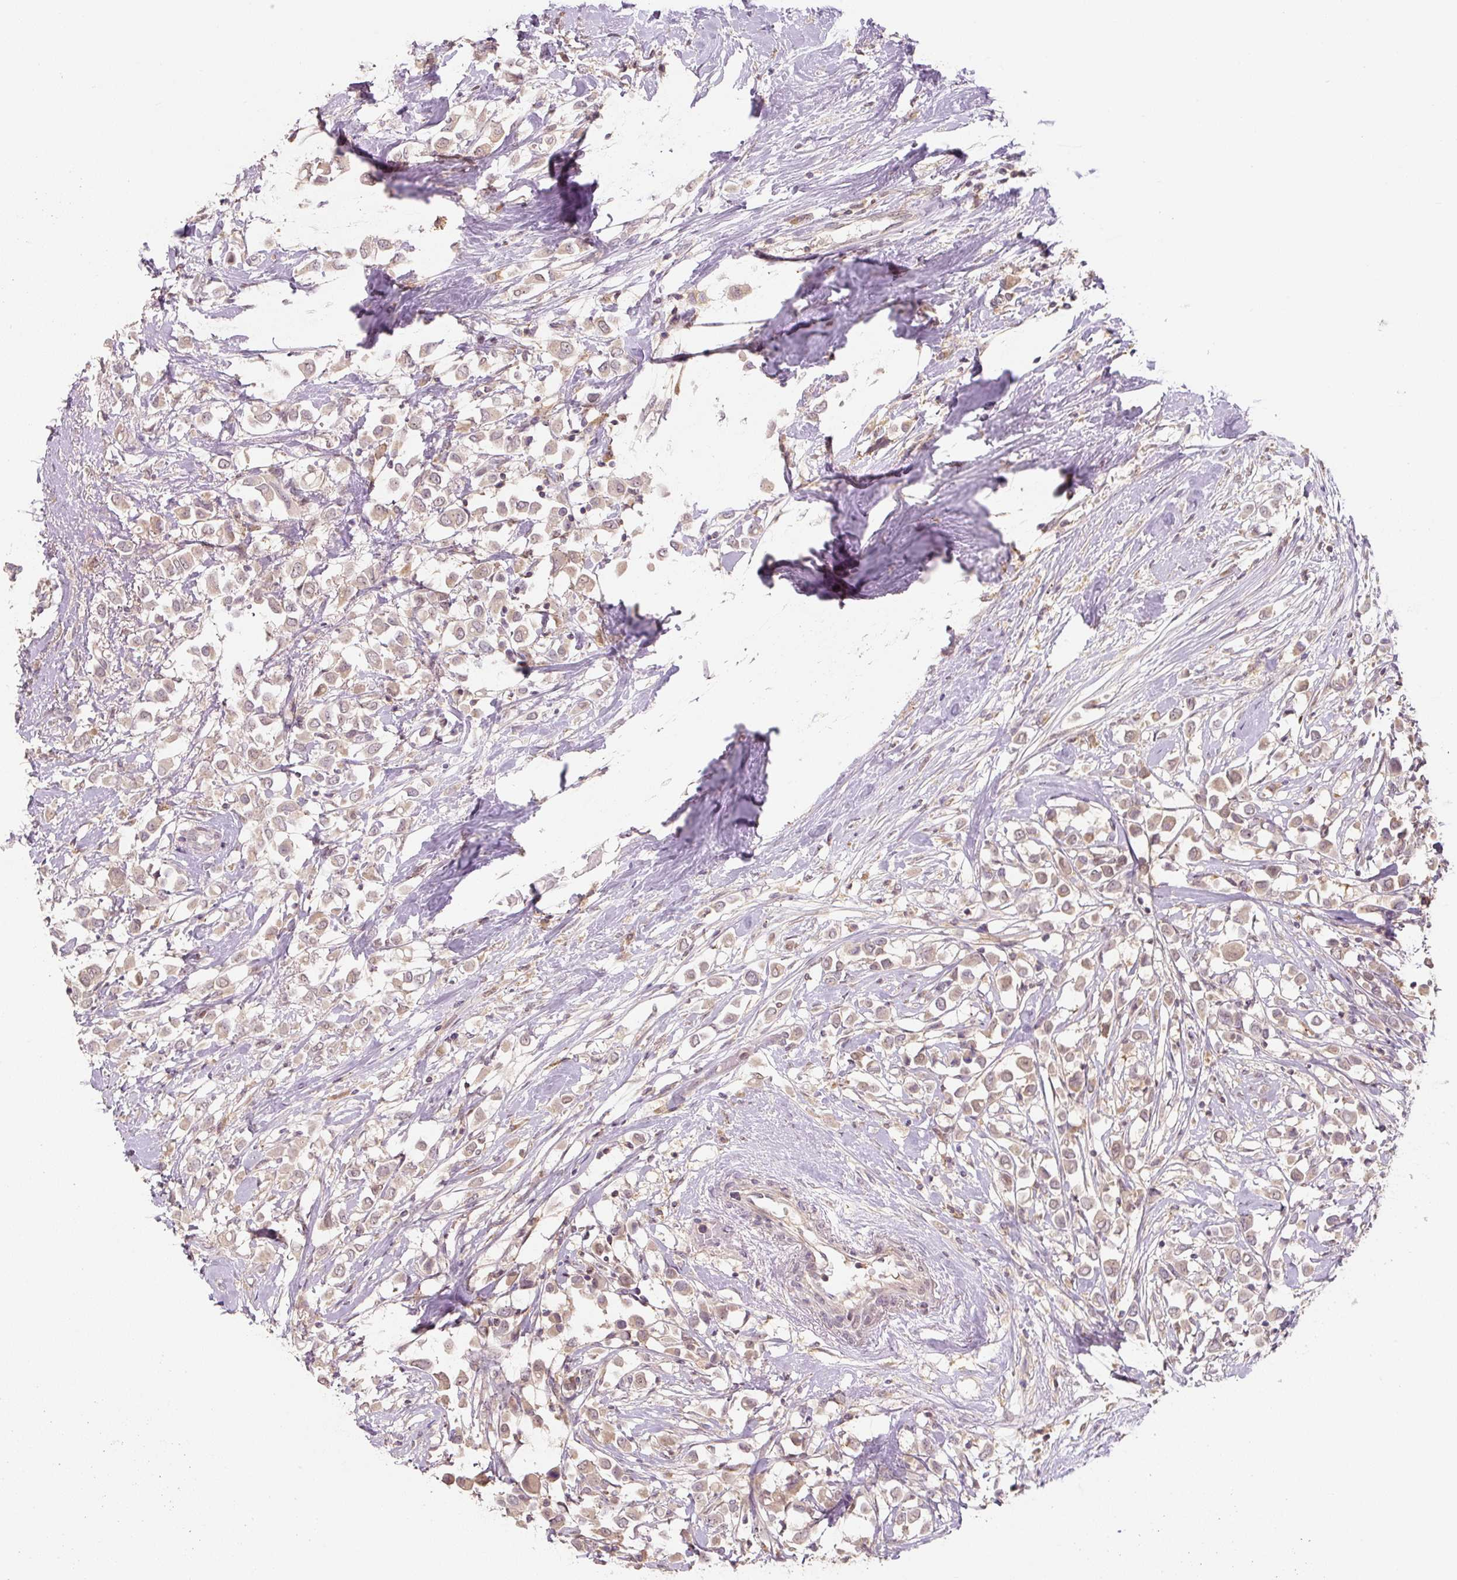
{"staining": {"intensity": "weak", "quantity": "25%-75%", "location": "cytoplasmic/membranous"}, "tissue": "breast cancer", "cell_type": "Tumor cells", "image_type": "cancer", "snomed": [{"axis": "morphology", "description": "Duct carcinoma"}, {"axis": "topography", "description": "Breast"}], "caption": "IHC (DAB (3,3'-diaminobenzidine)) staining of human breast invasive ductal carcinoma demonstrates weak cytoplasmic/membranous protein positivity in about 25%-75% of tumor cells.", "gene": "C2orf73", "patient": {"sex": "female", "age": 61}}